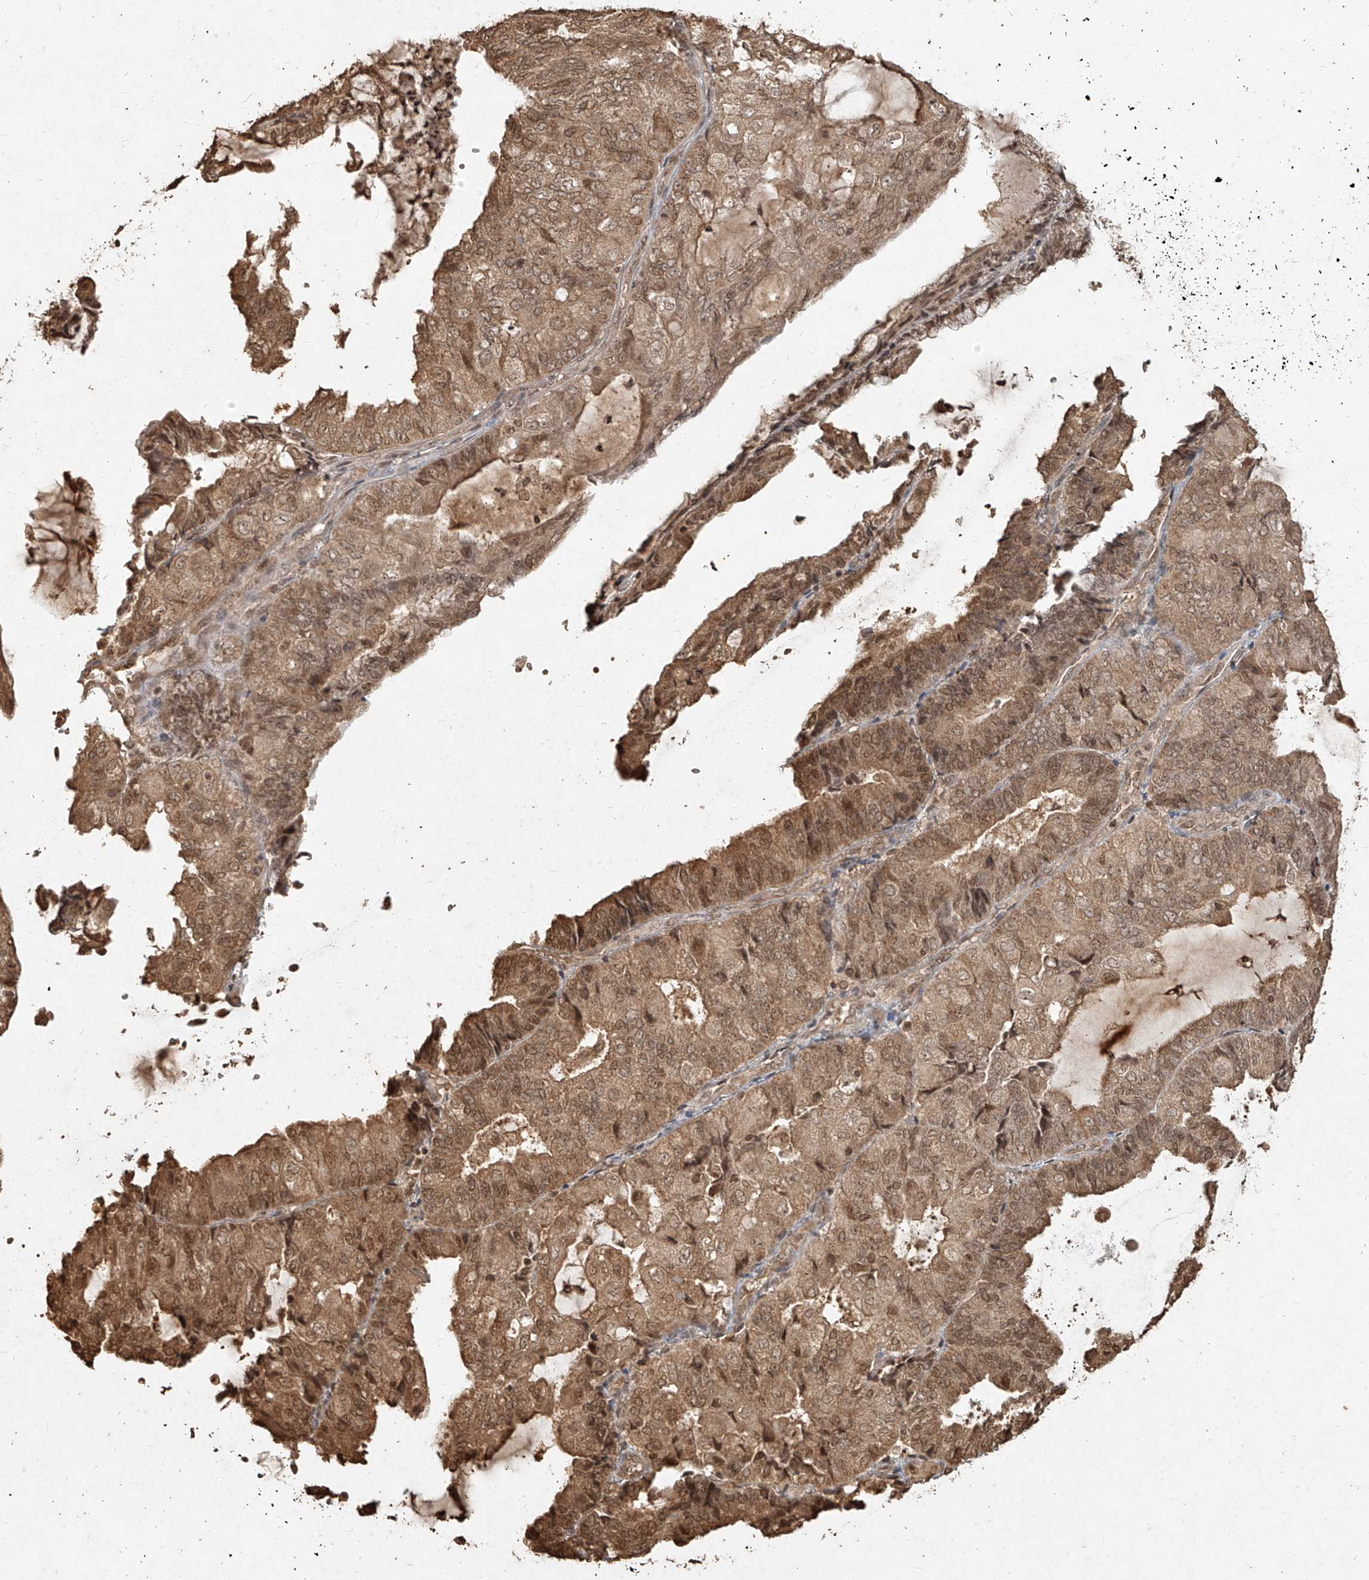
{"staining": {"intensity": "moderate", "quantity": ">75%", "location": "cytoplasmic/membranous,nuclear"}, "tissue": "endometrial cancer", "cell_type": "Tumor cells", "image_type": "cancer", "snomed": [{"axis": "morphology", "description": "Adenocarcinoma, NOS"}, {"axis": "topography", "description": "Endometrium"}], "caption": "Immunohistochemical staining of human adenocarcinoma (endometrial) shows moderate cytoplasmic/membranous and nuclear protein staining in approximately >75% of tumor cells.", "gene": "UBE2K", "patient": {"sex": "female", "age": 81}}